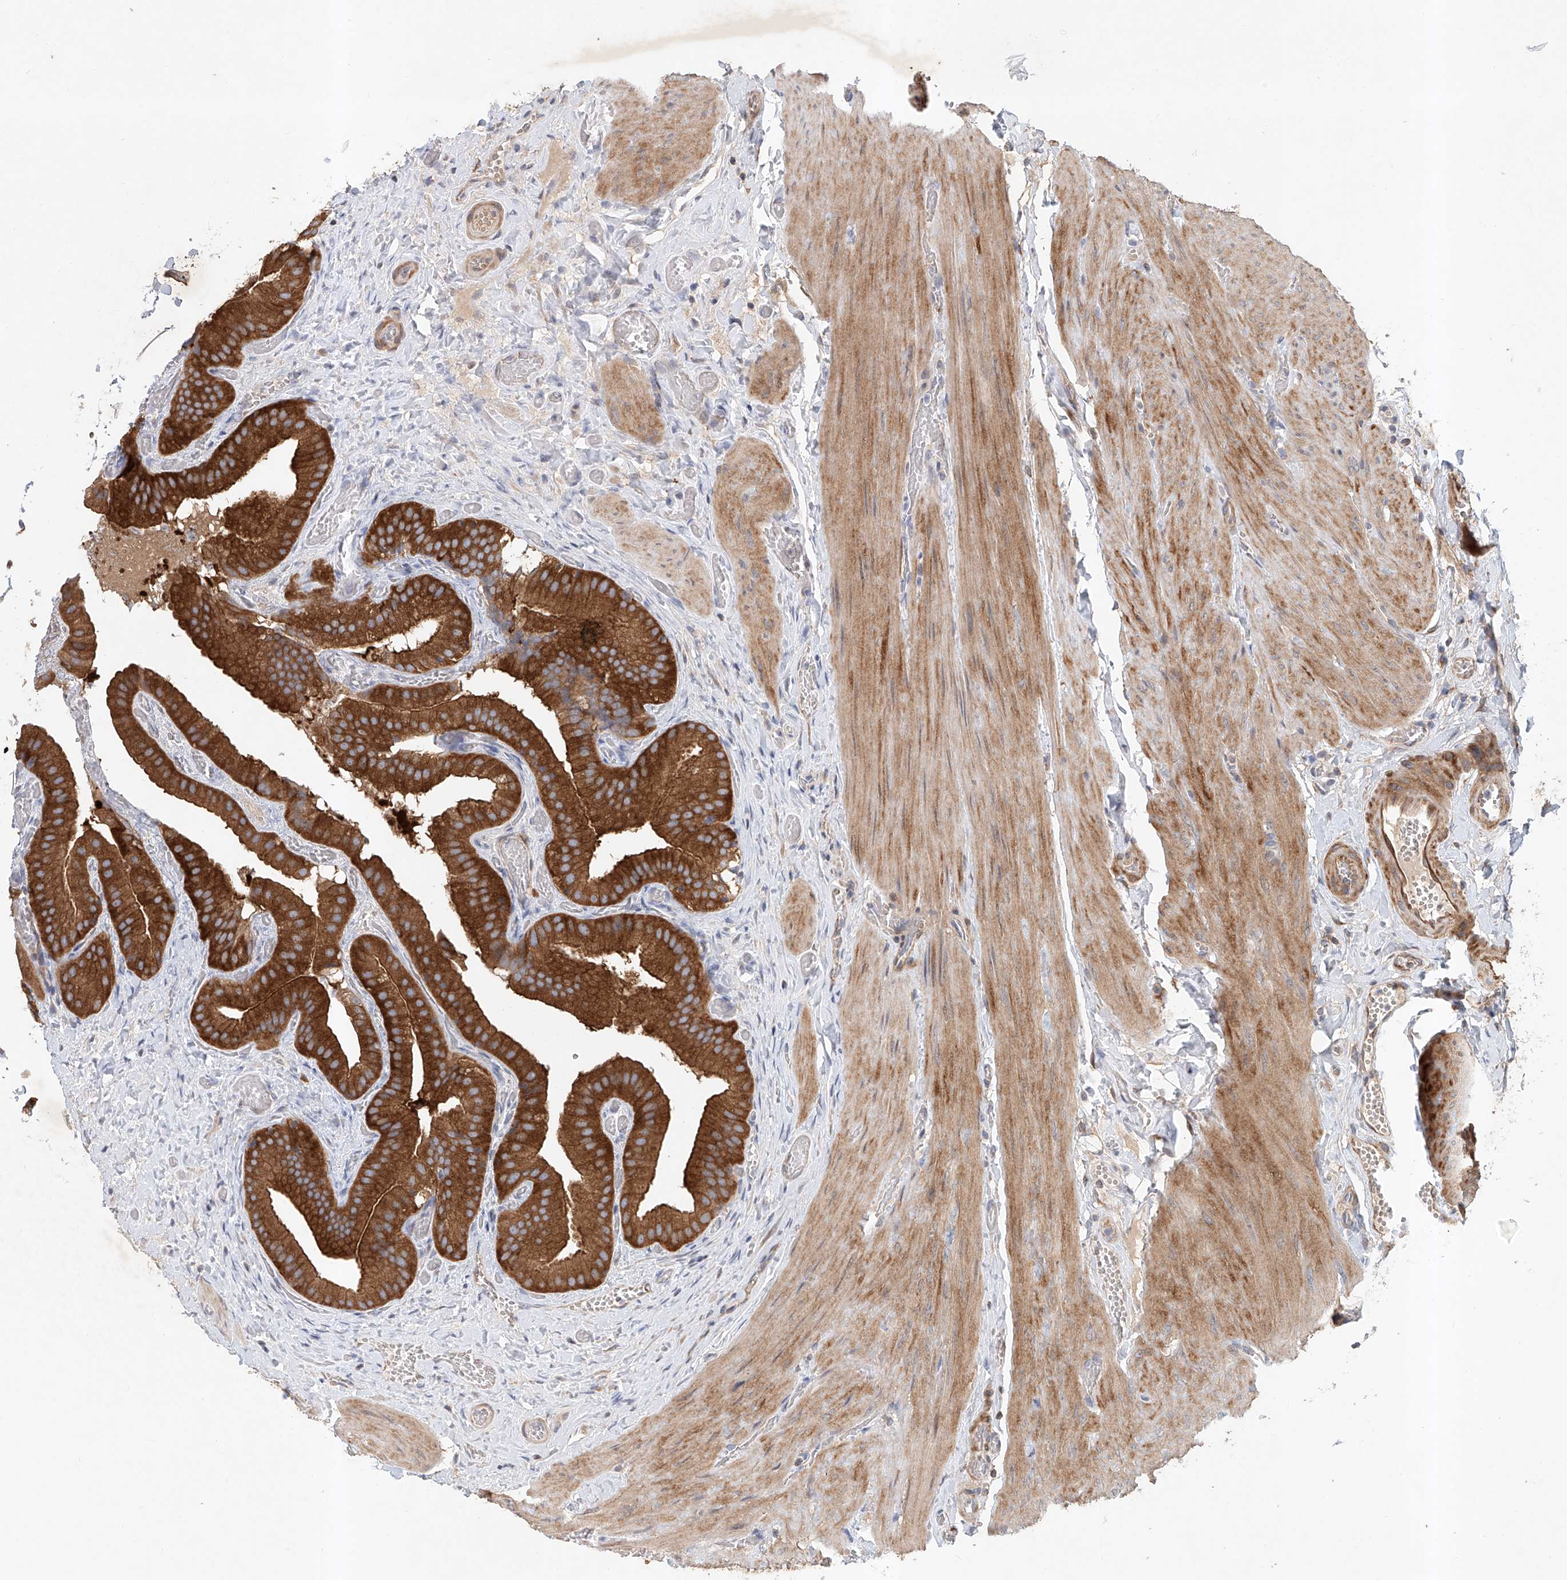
{"staining": {"intensity": "strong", "quantity": ">75%", "location": "cytoplasmic/membranous"}, "tissue": "gallbladder", "cell_type": "Glandular cells", "image_type": "normal", "snomed": [{"axis": "morphology", "description": "Normal tissue, NOS"}, {"axis": "topography", "description": "Gallbladder"}], "caption": "About >75% of glandular cells in benign human gallbladder demonstrate strong cytoplasmic/membranous protein staining as visualized by brown immunohistochemical staining.", "gene": "CARMIL1", "patient": {"sex": "female", "age": 64}}